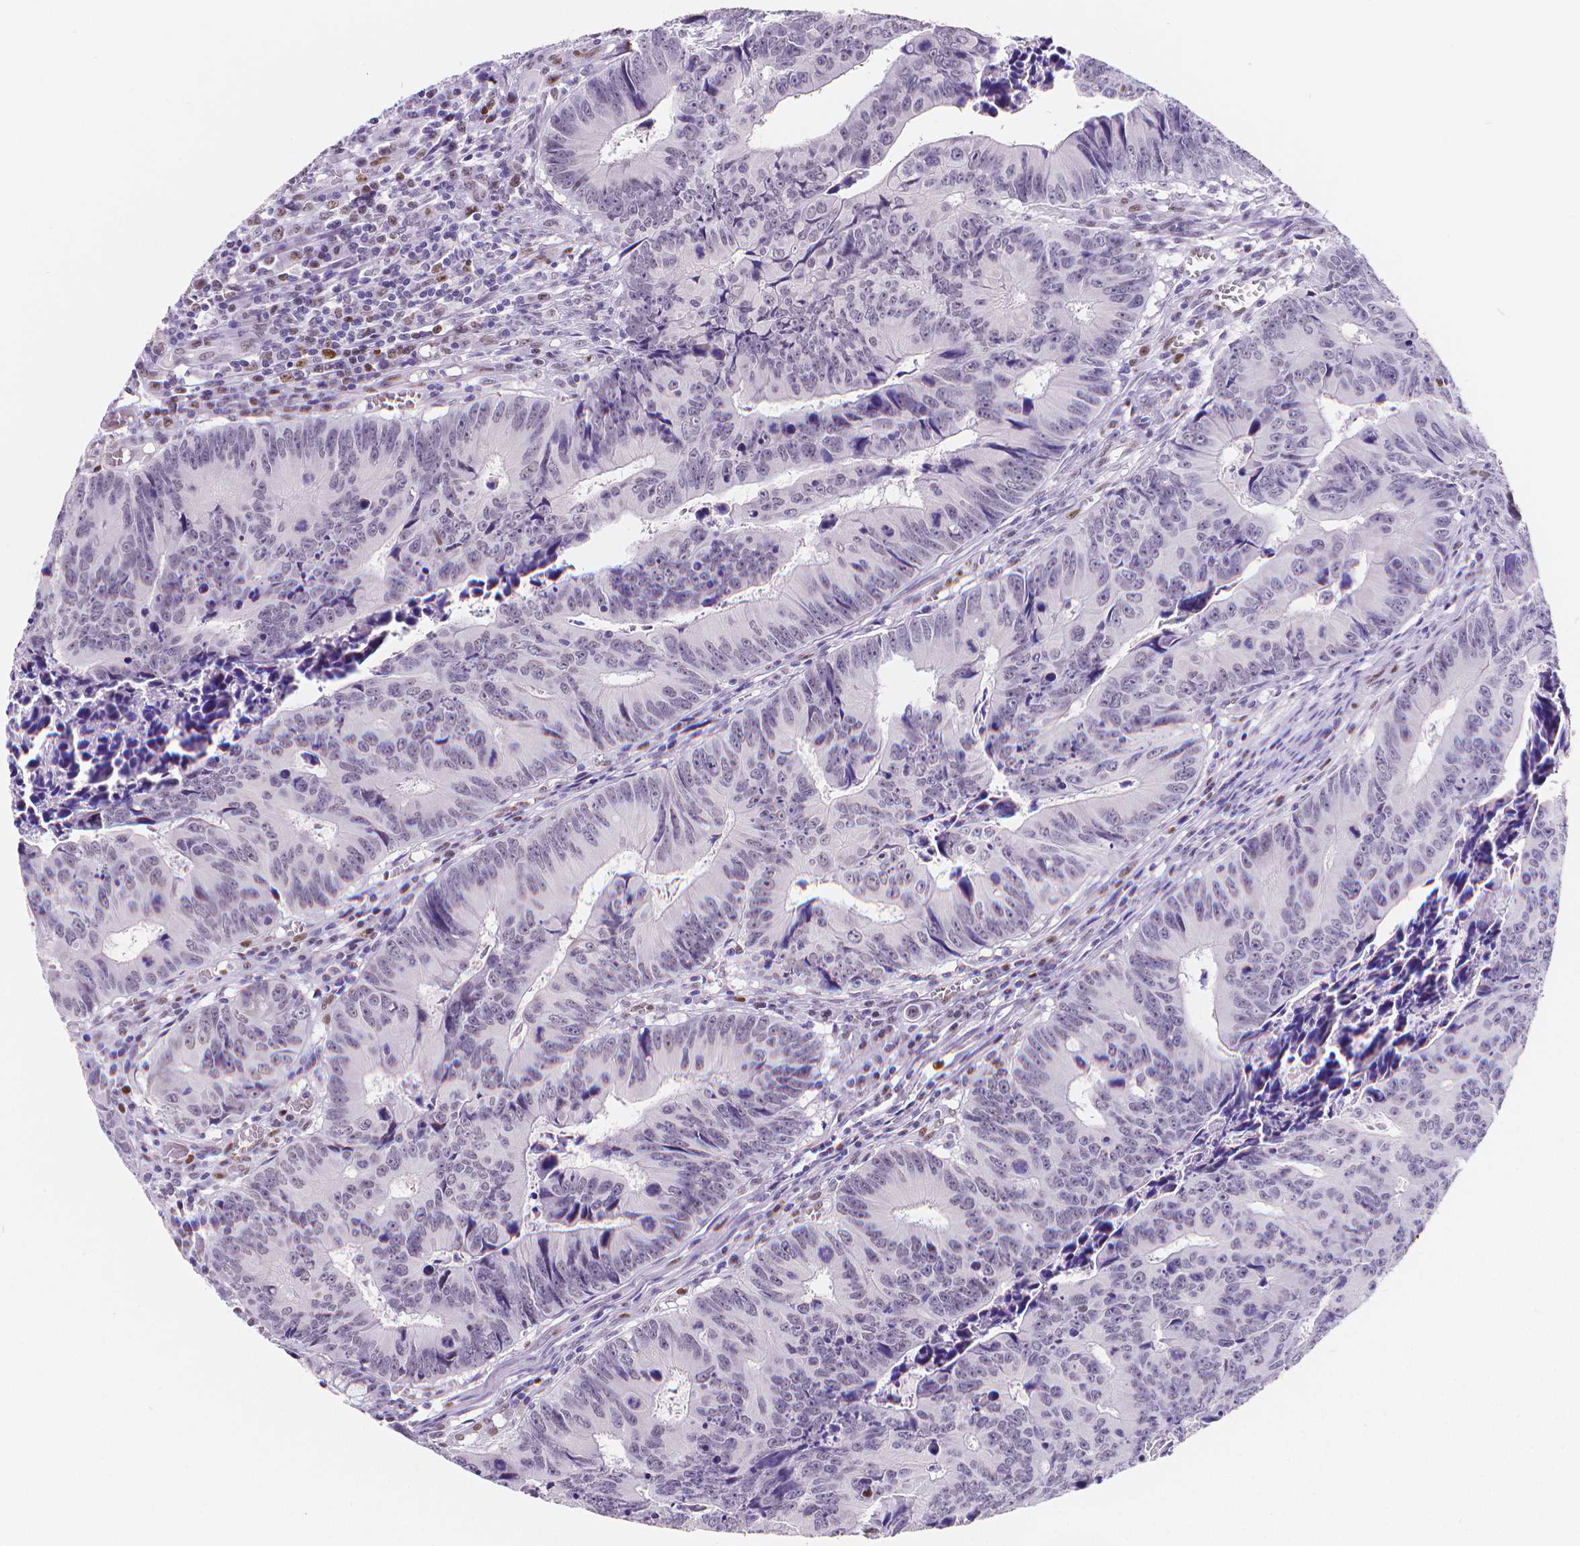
{"staining": {"intensity": "negative", "quantity": "none", "location": "none"}, "tissue": "colorectal cancer", "cell_type": "Tumor cells", "image_type": "cancer", "snomed": [{"axis": "morphology", "description": "Adenocarcinoma, NOS"}, {"axis": "topography", "description": "Colon"}], "caption": "There is no significant positivity in tumor cells of colorectal cancer.", "gene": "MEF2C", "patient": {"sex": "female", "age": 87}}